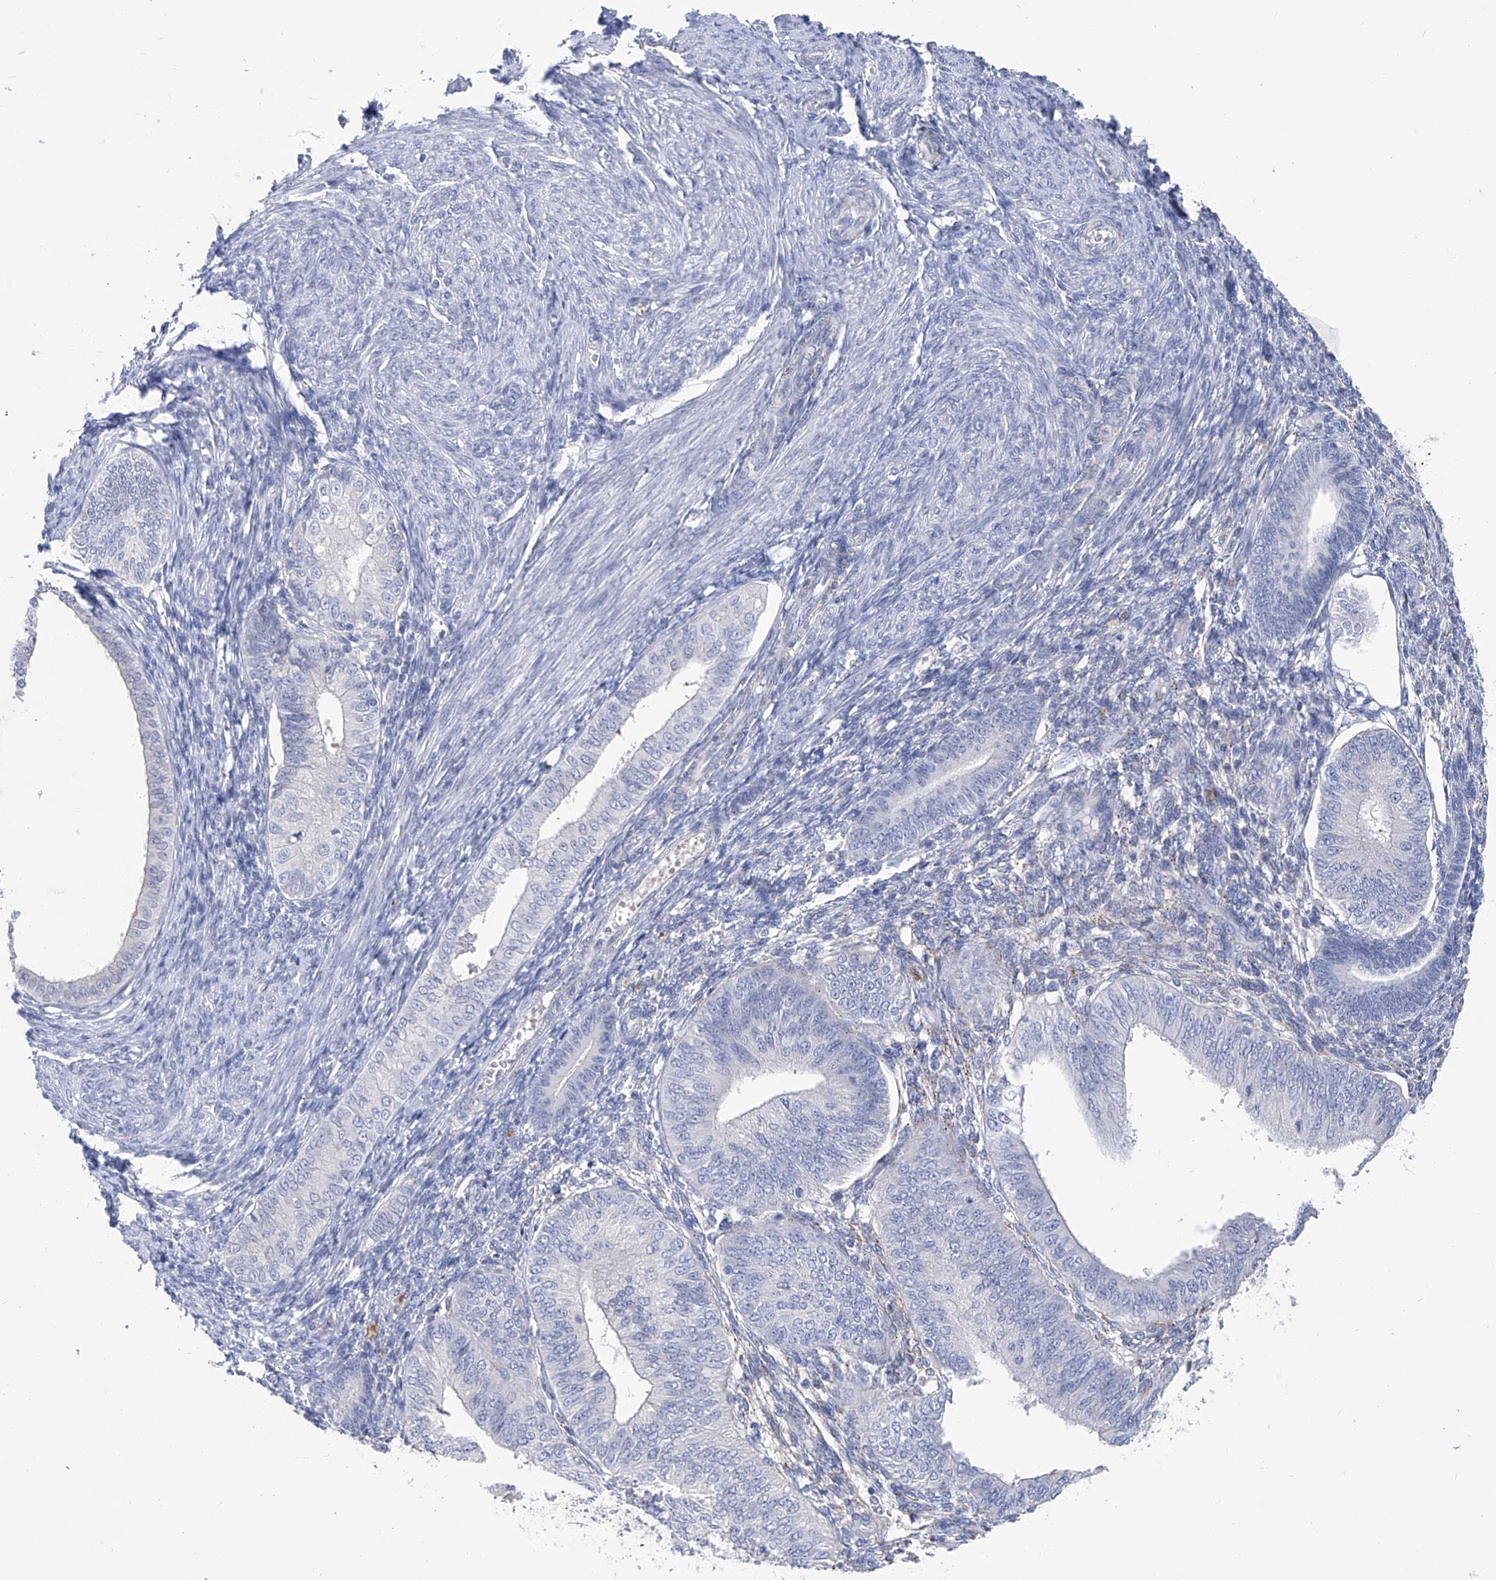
{"staining": {"intensity": "negative", "quantity": "none", "location": "none"}, "tissue": "endometrial cancer", "cell_type": "Tumor cells", "image_type": "cancer", "snomed": [{"axis": "morphology", "description": "Adenocarcinoma, NOS"}, {"axis": "topography", "description": "Endometrium"}], "caption": "This micrograph is of endometrial cancer (adenocarcinoma) stained with IHC to label a protein in brown with the nuclei are counter-stained blue. There is no positivity in tumor cells.", "gene": "PHF20", "patient": {"sex": "female", "age": 58}}